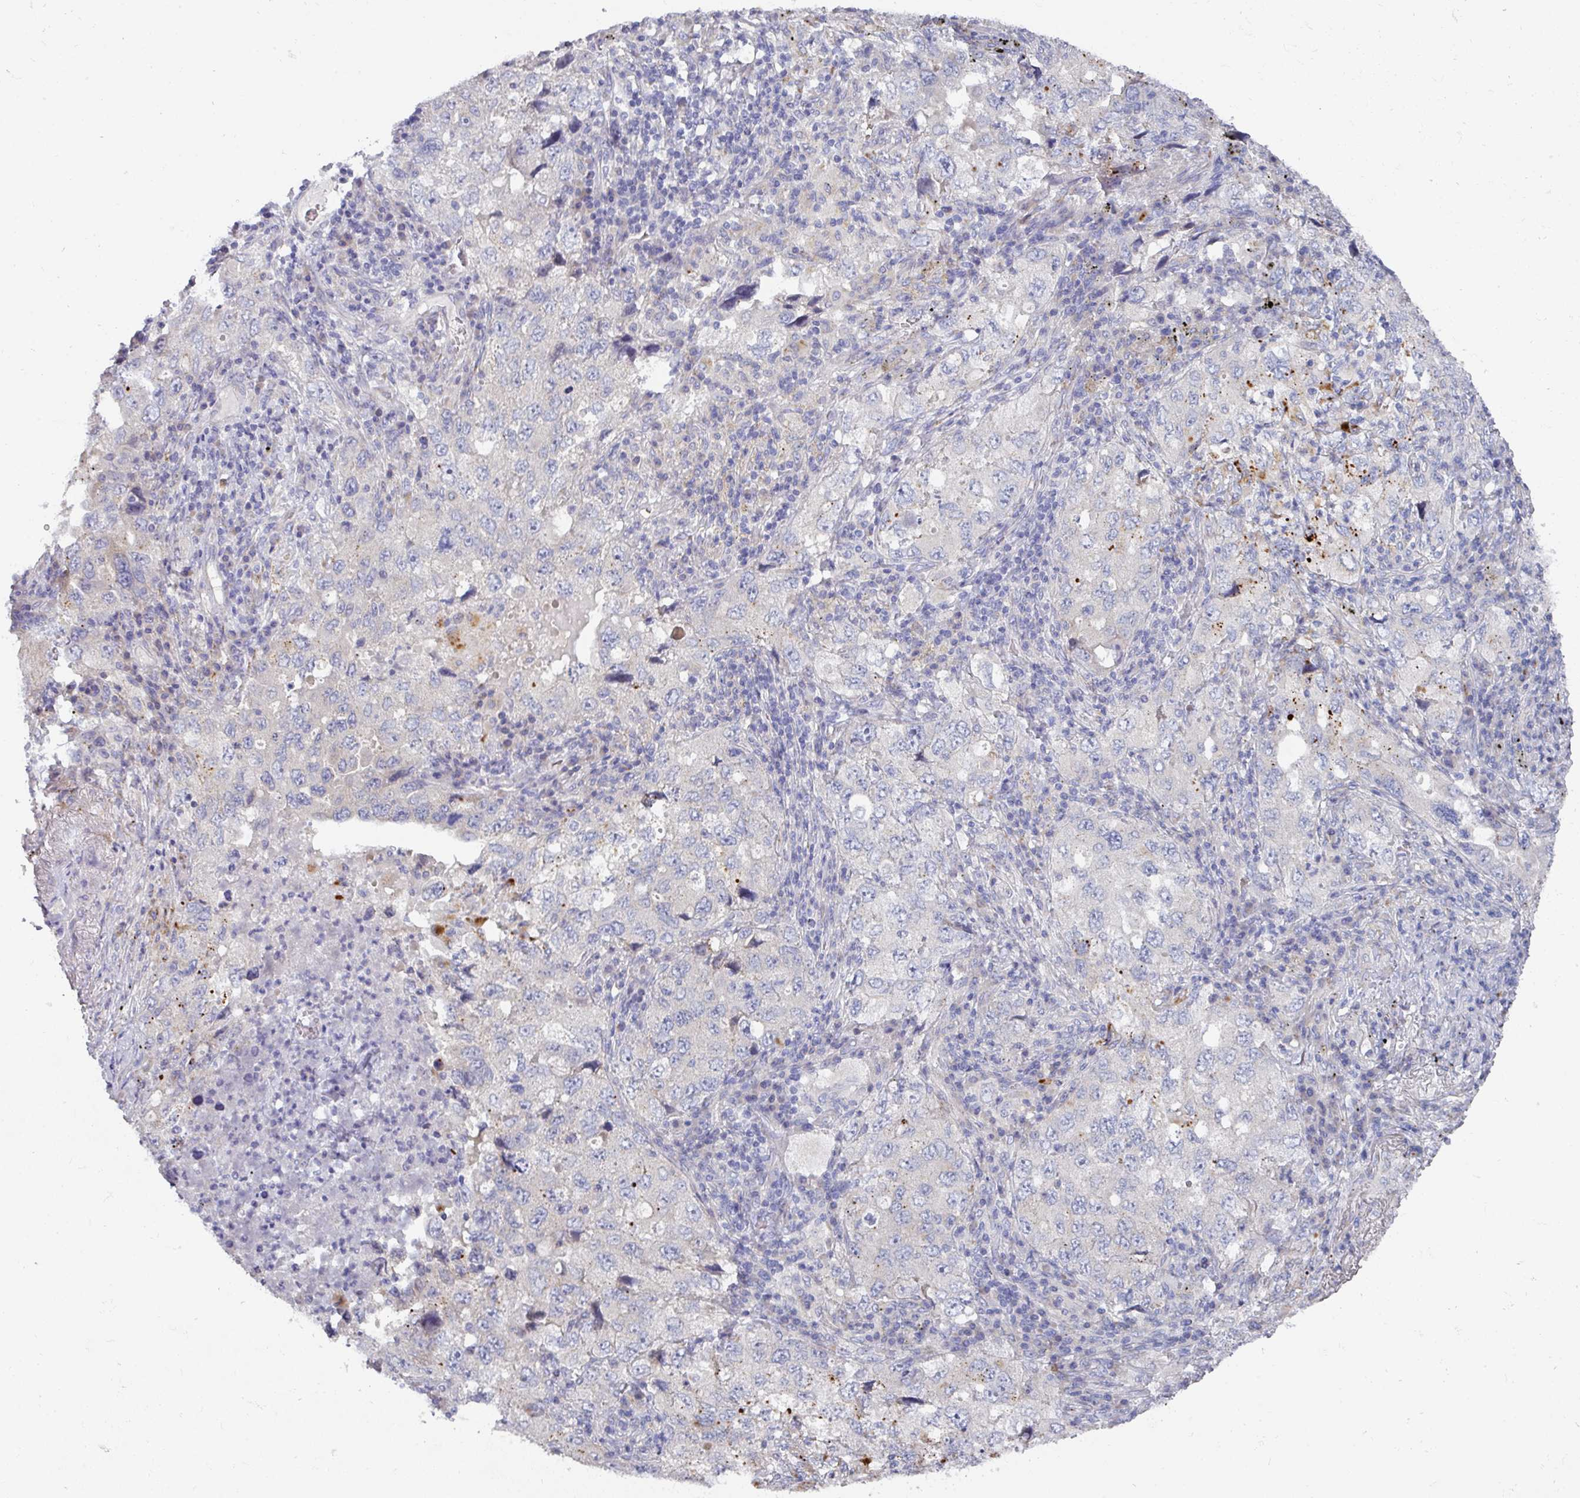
{"staining": {"intensity": "negative", "quantity": "none", "location": "none"}, "tissue": "lung cancer", "cell_type": "Tumor cells", "image_type": "cancer", "snomed": [{"axis": "morphology", "description": "Adenocarcinoma, NOS"}, {"axis": "topography", "description": "Lung"}], "caption": "The photomicrograph exhibits no staining of tumor cells in adenocarcinoma (lung).", "gene": "NT5C1A", "patient": {"sex": "female", "age": 57}}